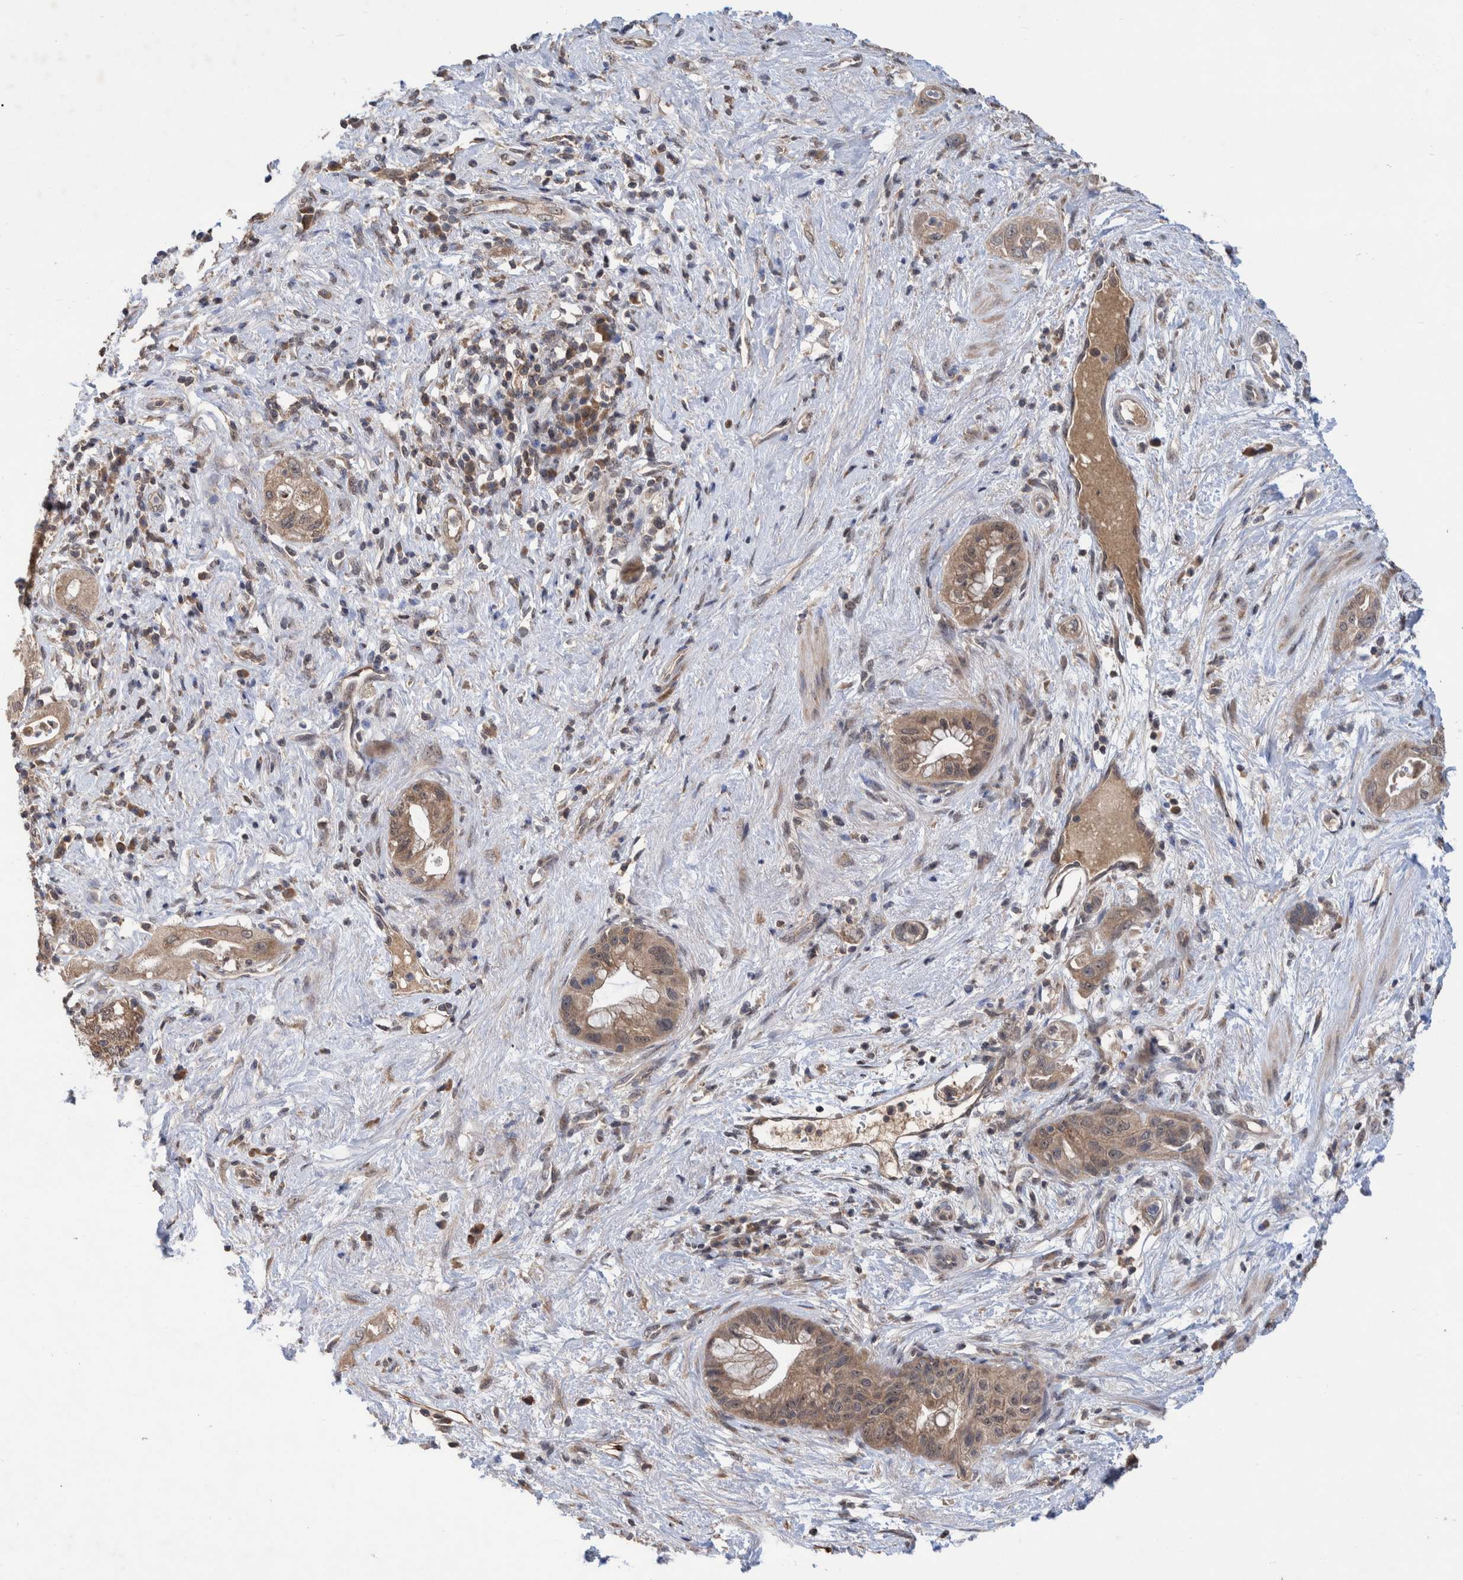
{"staining": {"intensity": "weak", "quantity": ">75%", "location": "cytoplasmic/membranous"}, "tissue": "pancreatic cancer", "cell_type": "Tumor cells", "image_type": "cancer", "snomed": [{"axis": "morphology", "description": "Adenocarcinoma, NOS"}, {"axis": "topography", "description": "Pancreas"}], "caption": "This micrograph exhibits immunohistochemistry staining of pancreatic adenocarcinoma, with low weak cytoplasmic/membranous positivity in about >75% of tumor cells.", "gene": "PLPBP", "patient": {"sex": "female", "age": 73}}